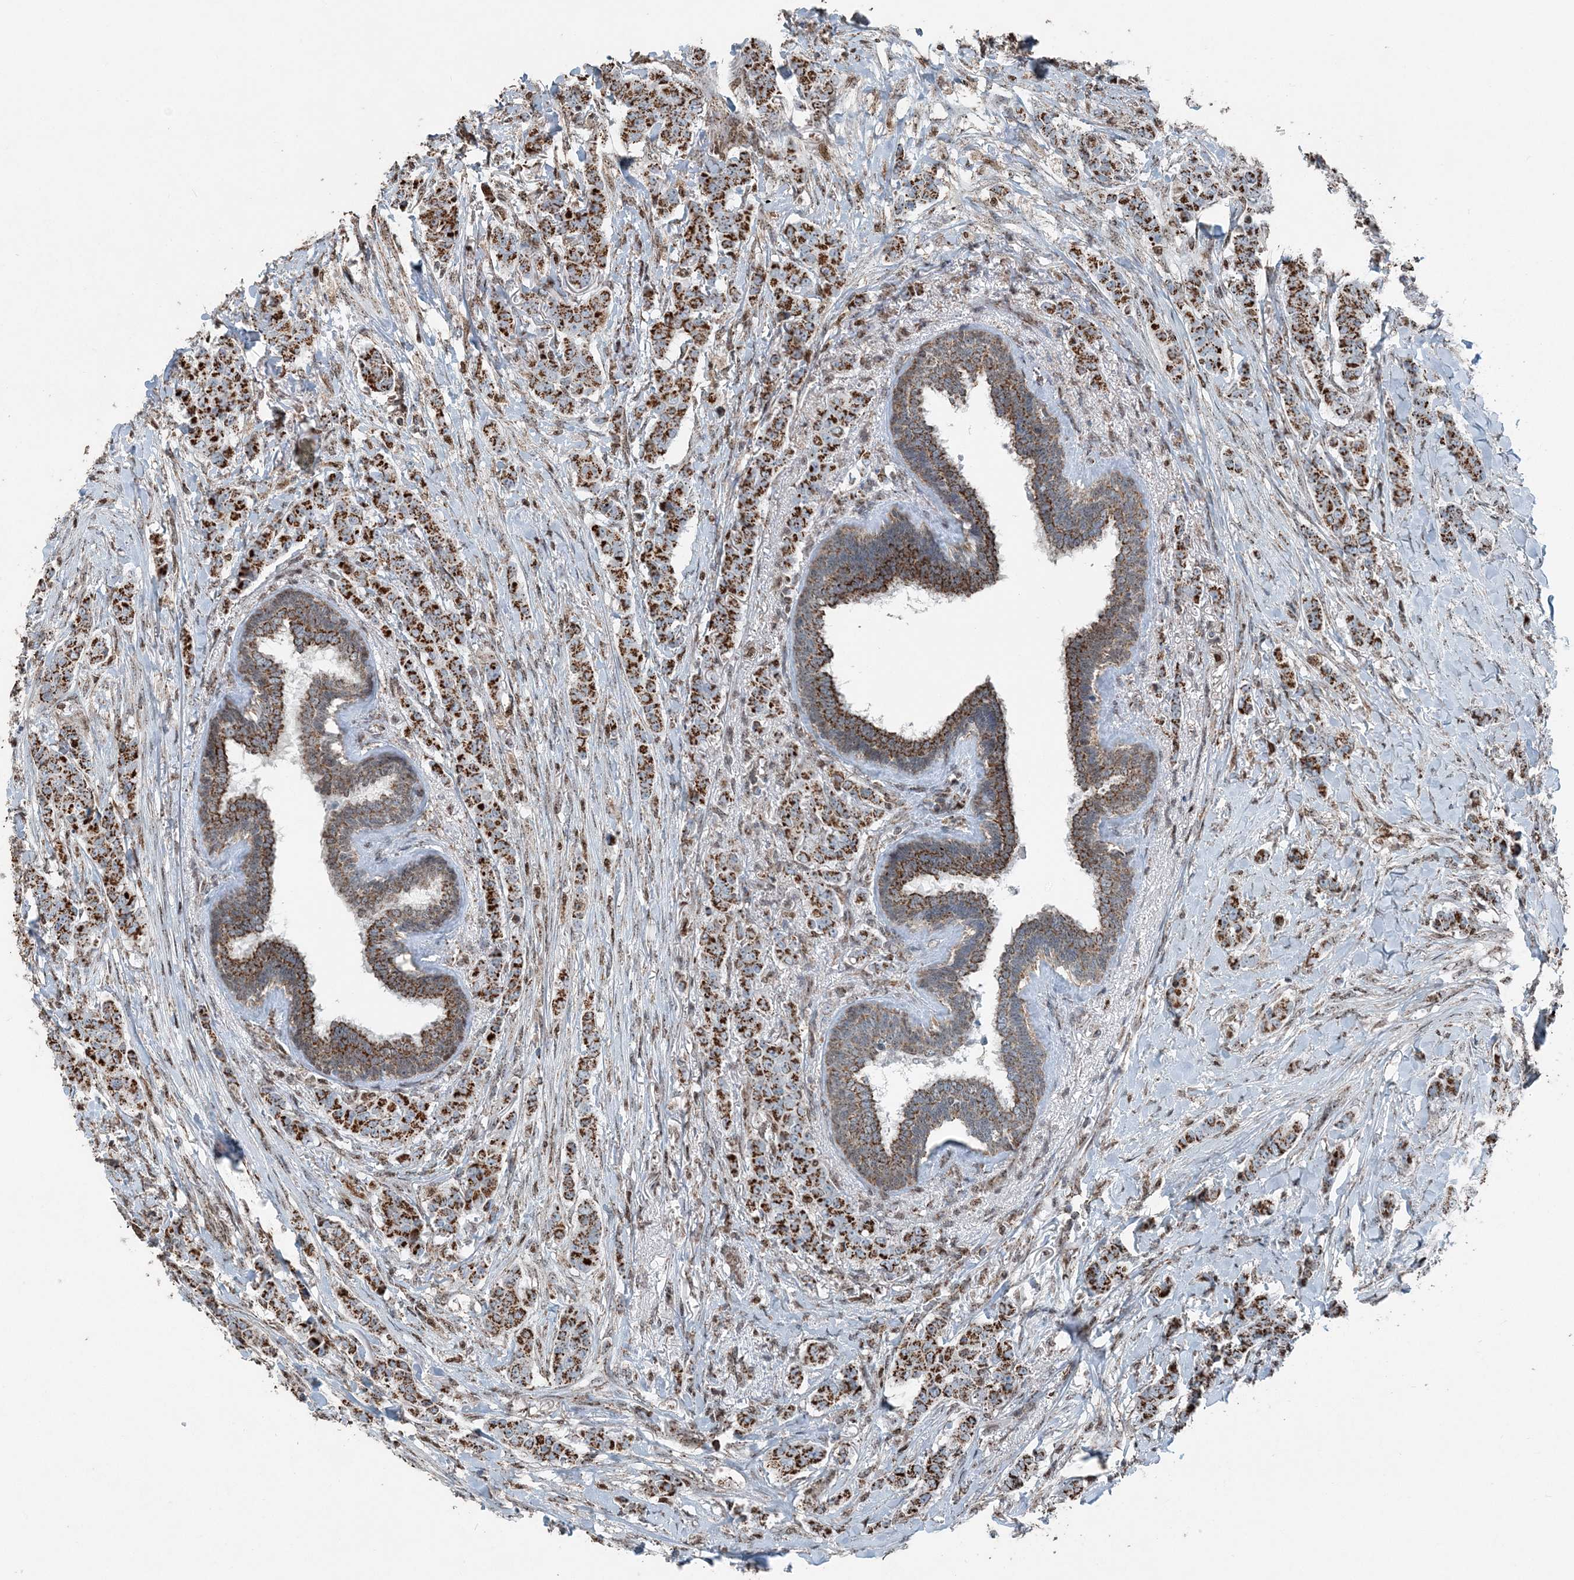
{"staining": {"intensity": "strong", "quantity": ">75%", "location": "cytoplasmic/membranous"}, "tissue": "breast cancer", "cell_type": "Tumor cells", "image_type": "cancer", "snomed": [{"axis": "morphology", "description": "Duct carcinoma"}, {"axis": "topography", "description": "Breast"}], "caption": "DAB immunohistochemical staining of human infiltrating ductal carcinoma (breast) reveals strong cytoplasmic/membranous protein positivity in about >75% of tumor cells. (IHC, brightfield microscopy, high magnification).", "gene": "SUCLG1", "patient": {"sex": "female", "age": 40}}